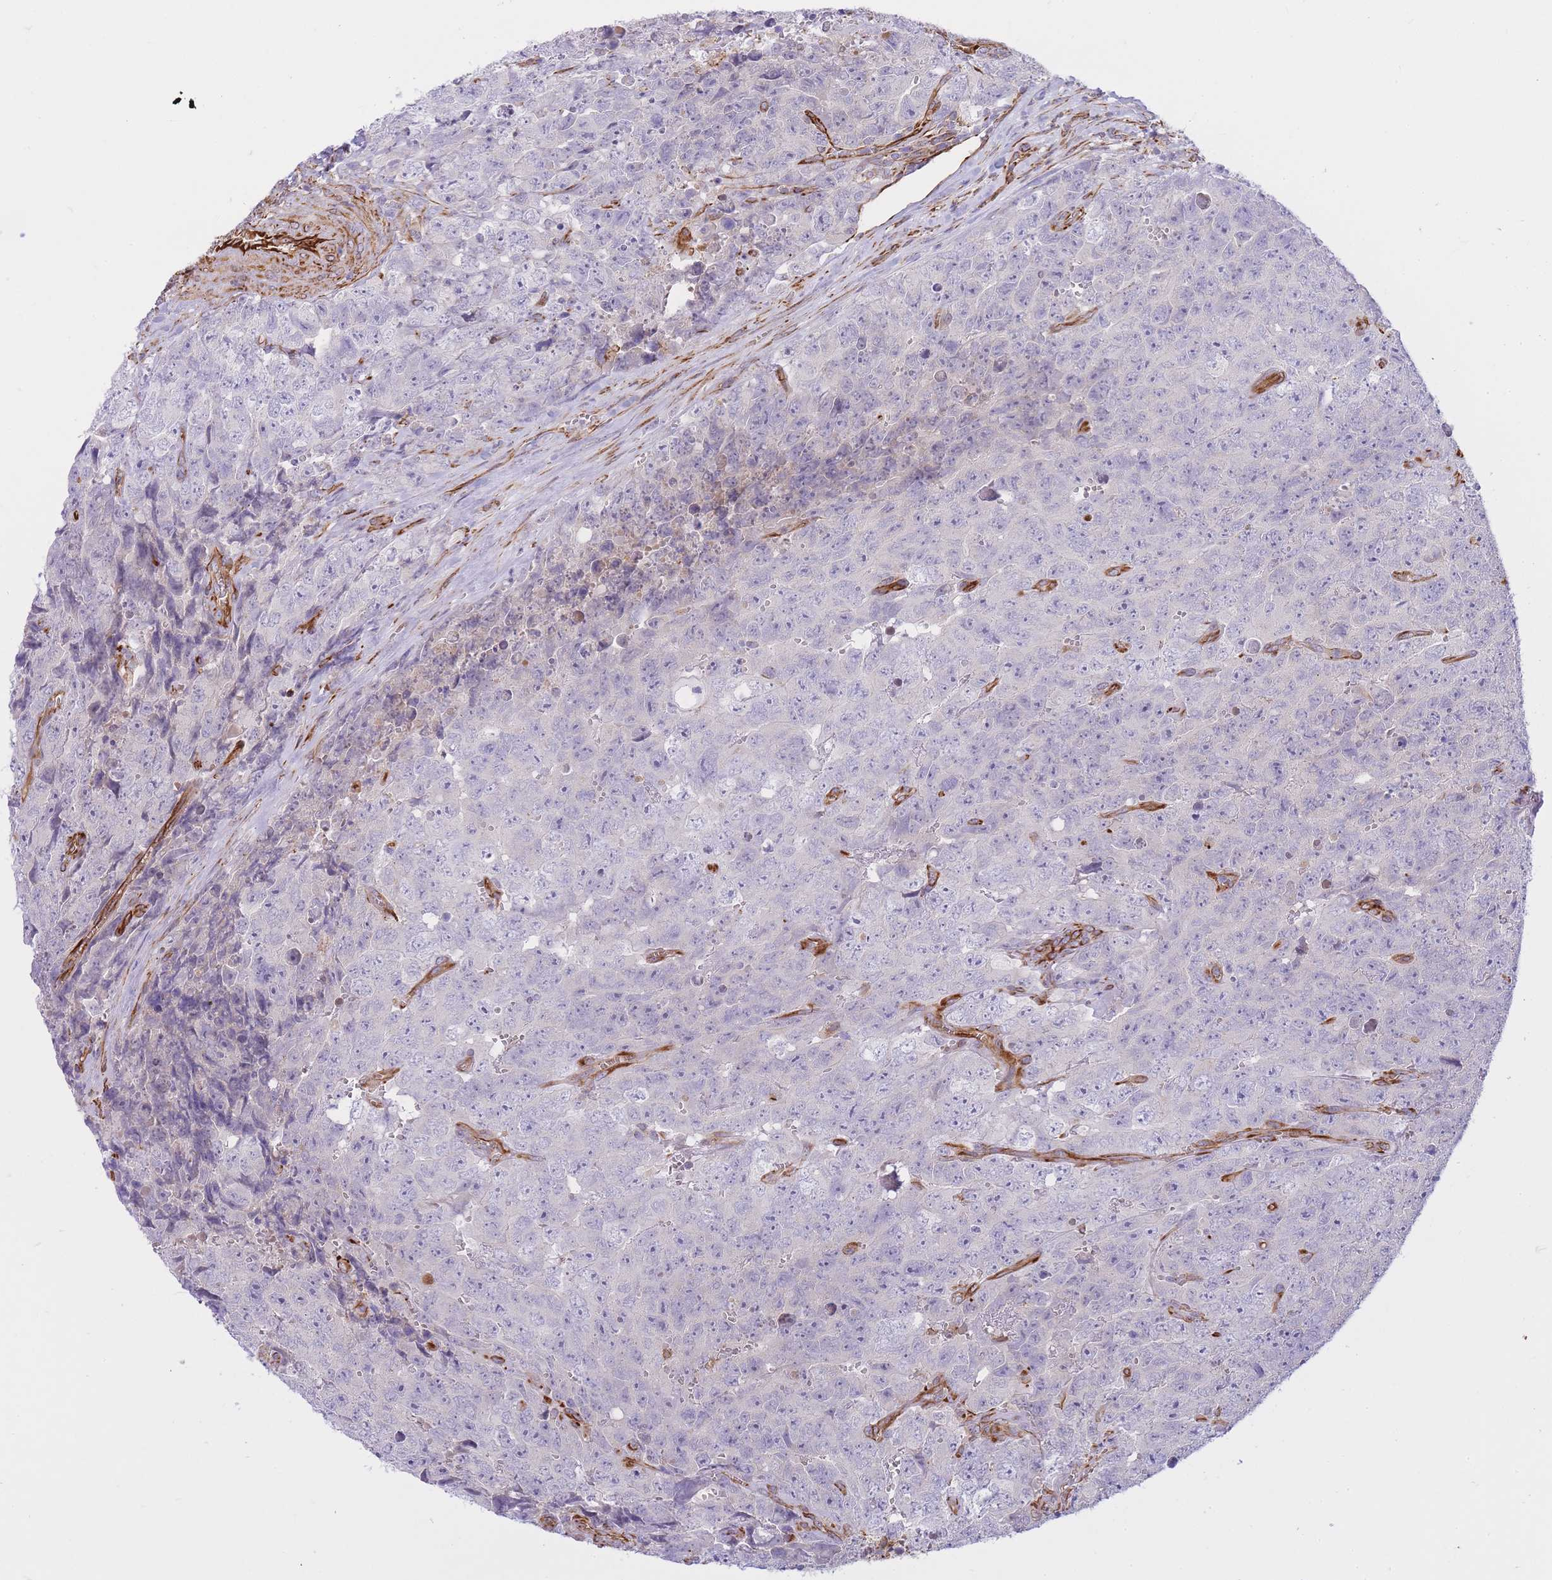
{"staining": {"intensity": "negative", "quantity": "none", "location": "none"}, "tissue": "testis cancer", "cell_type": "Tumor cells", "image_type": "cancer", "snomed": [{"axis": "morphology", "description": "Seminoma, NOS"}, {"axis": "morphology", "description": "Teratoma, malignant, NOS"}, {"axis": "topography", "description": "Testis"}], "caption": "Image shows no protein expression in tumor cells of testis seminoma tissue.", "gene": "ECPAS", "patient": {"sex": "male", "age": 34}}